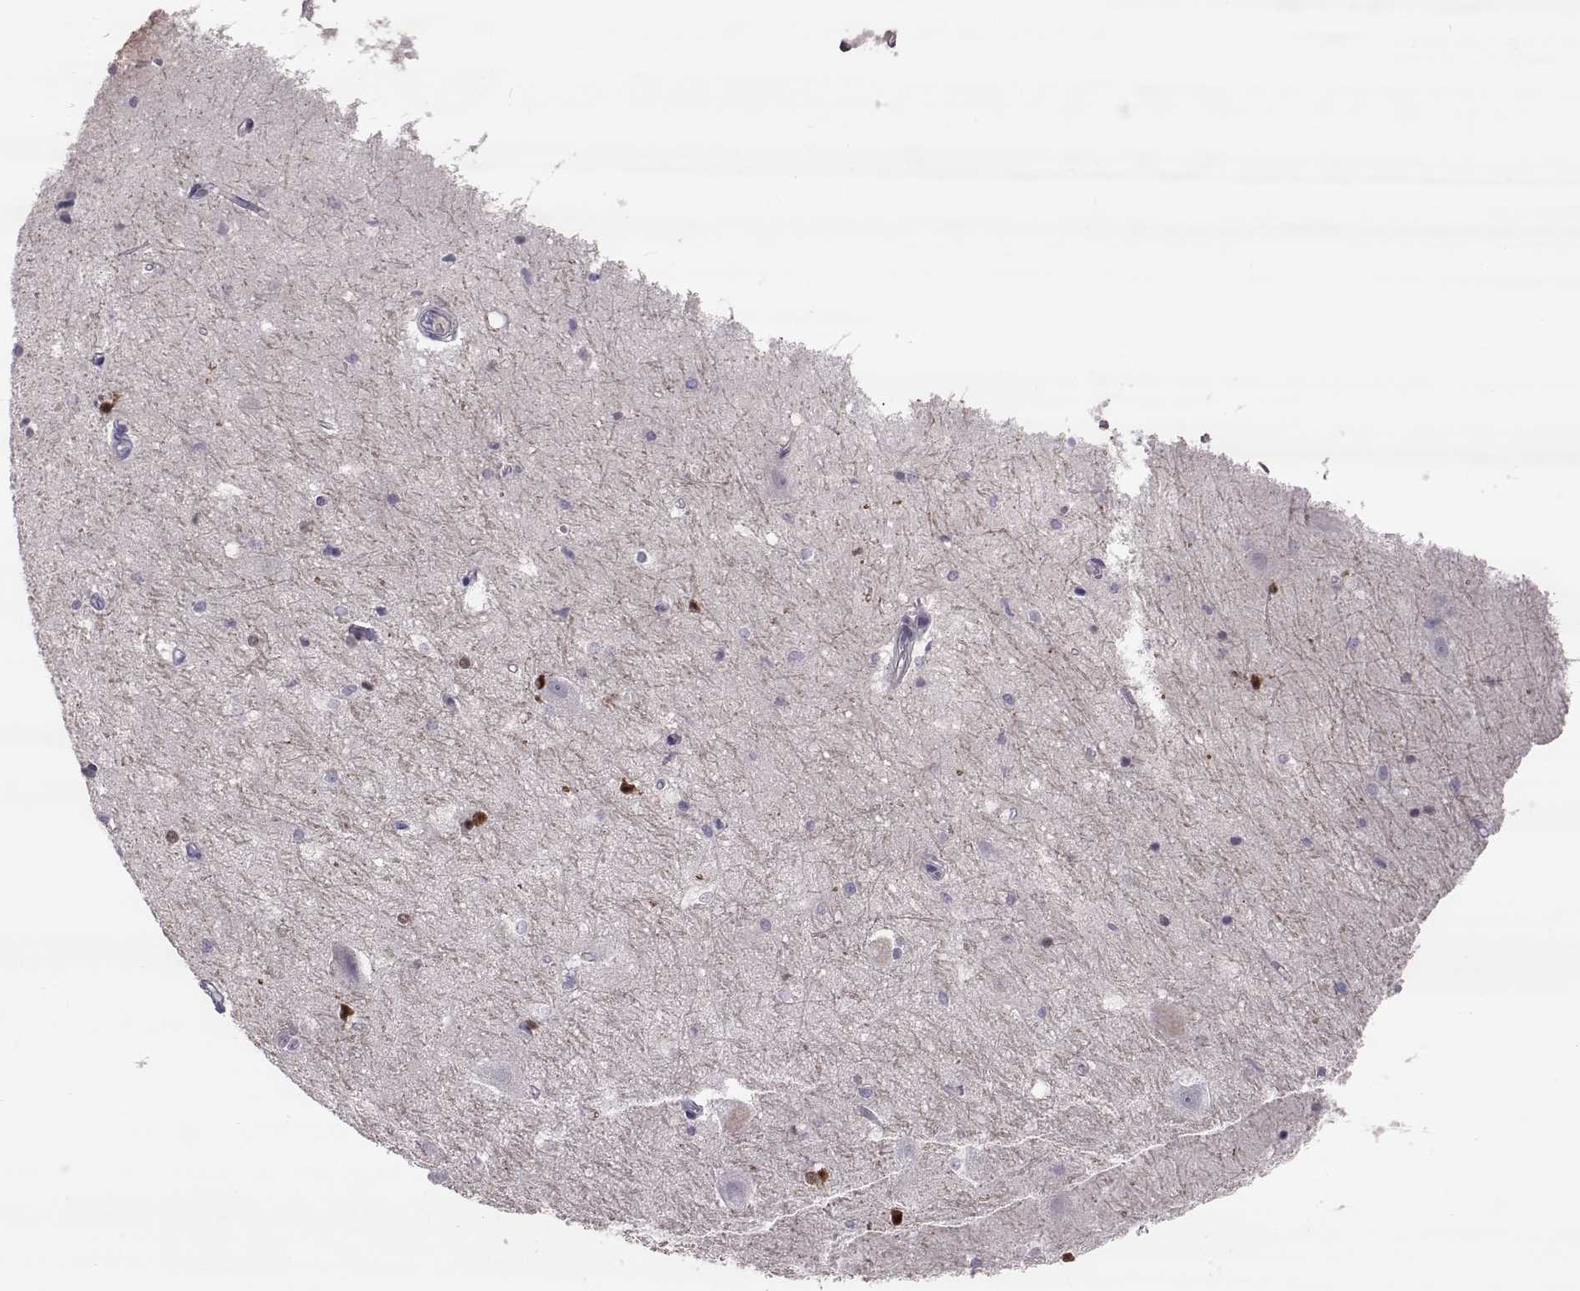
{"staining": {"intensity": "negative", "quantity": "none", "location": "none"}, "tissue": "hippocampus", "cell_type": "Glial cells", "image_type": "normal", "snomed": [{"axis": "morphology", "description": "Normal tissue, NOS"}, {"axis": "topography", "description": "Hippocampus"}], "caption": "Immunohistochemistry of benign human hippocampus shows no staining in glial cells. Brightfield microscopy of immunohistochemistry stained with DAB (3,3'-diaminobenzidine) (brown) and hematoxylin (blue), captured at high magnification.", "gene": "ADGRG5", "patient": {"sex": "male", "age": 44}}